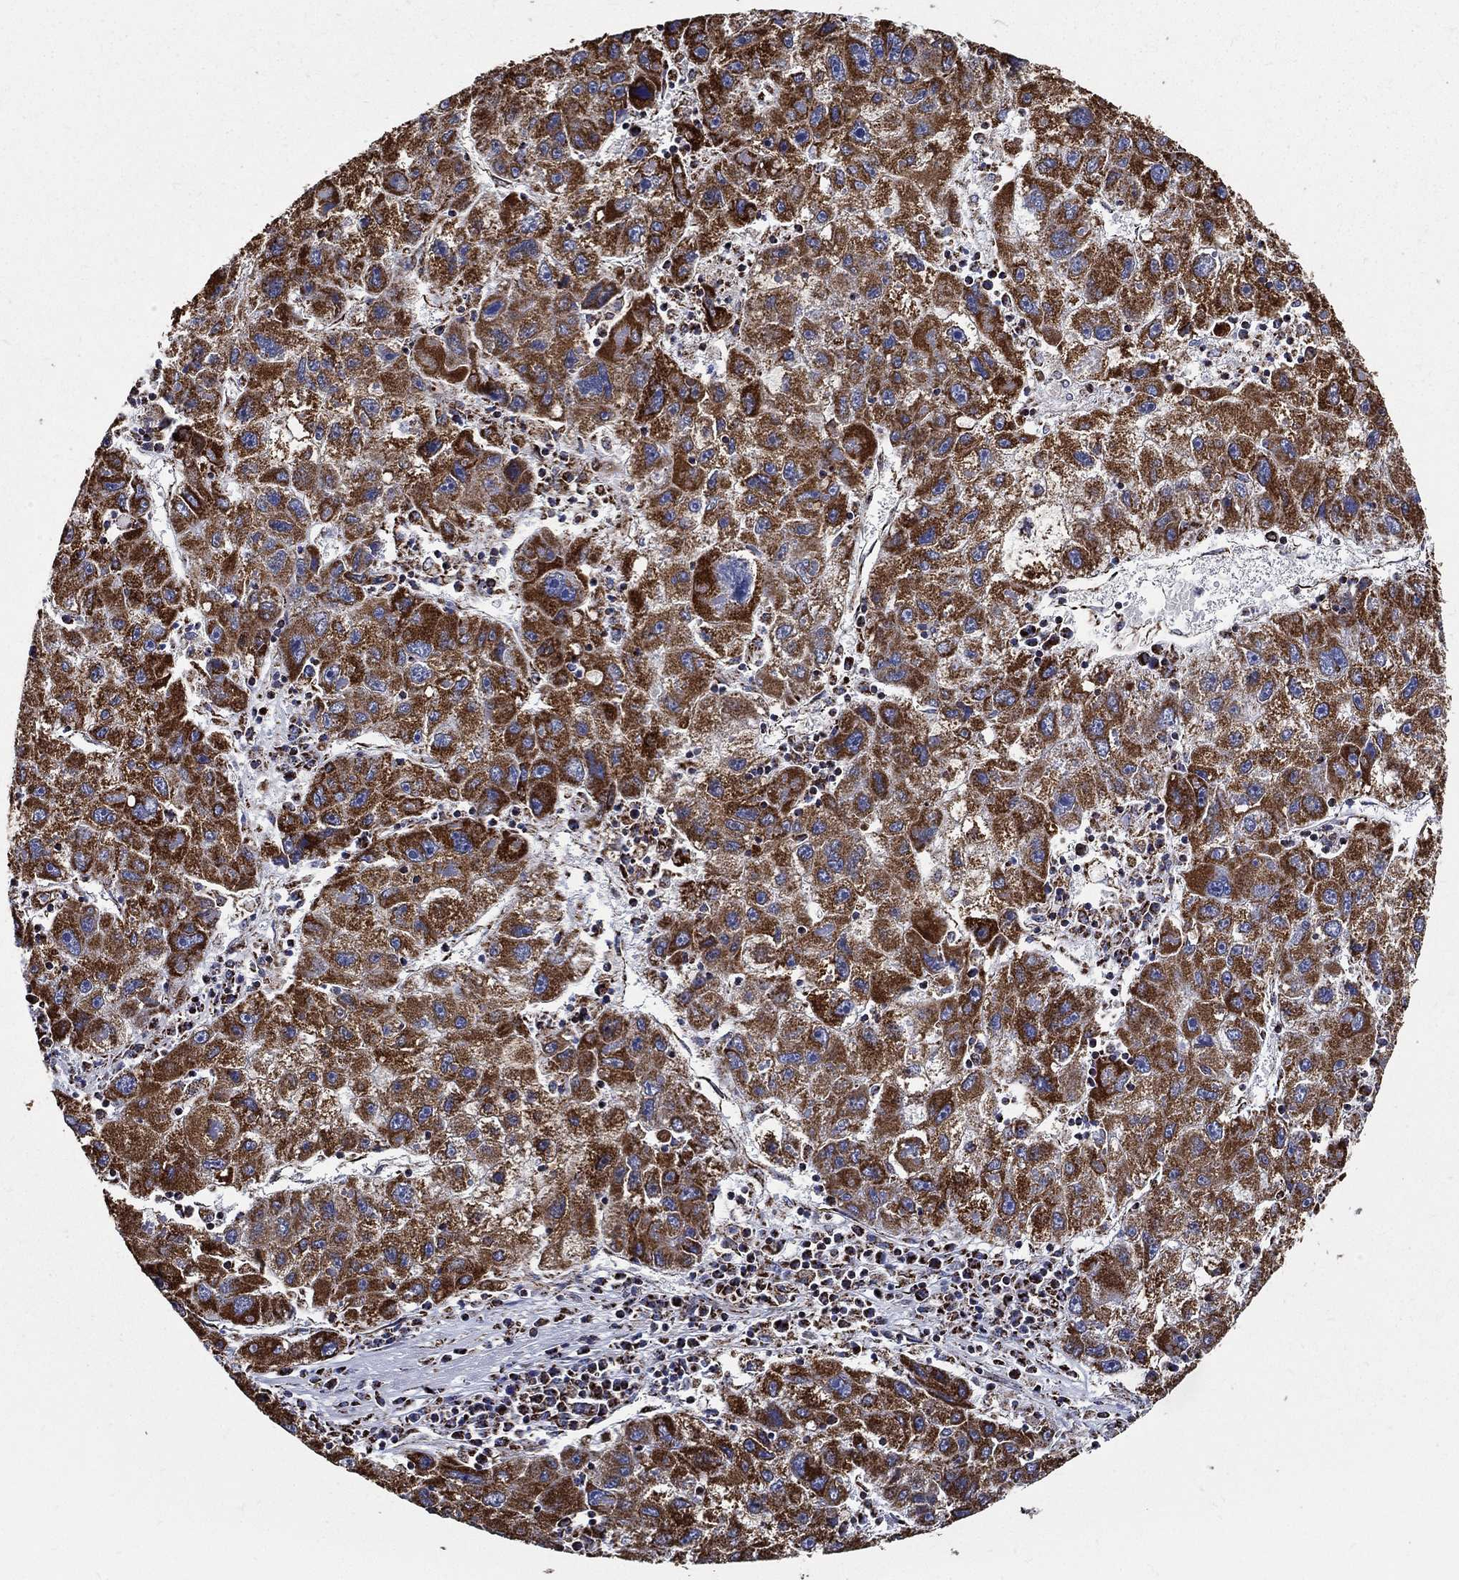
{"staining": {"intensity": "strong", "quantity": ">75%", "location": "cytoplasmic/membranous"}, "tissue": "liver cancer", "cell_type": "Tumor cells", "image_type": "cancer", "snomed": [{"axis": "morphology", "description": "Carcinoma, Hepatocellular, NOS"}, {"axis": "topography", "description": "Liver"}], "caption": "Protein expression analysis of human liver cancer (hepatocellular carcinoma) reveals strong cytoplasmic/membranous positivity in about >75% of tumor cells. (DAB IHC with brightfield microscopy, high magnification).", "gene": "NDUFAB1", "patient": {"sex": "male", "age": 75}}